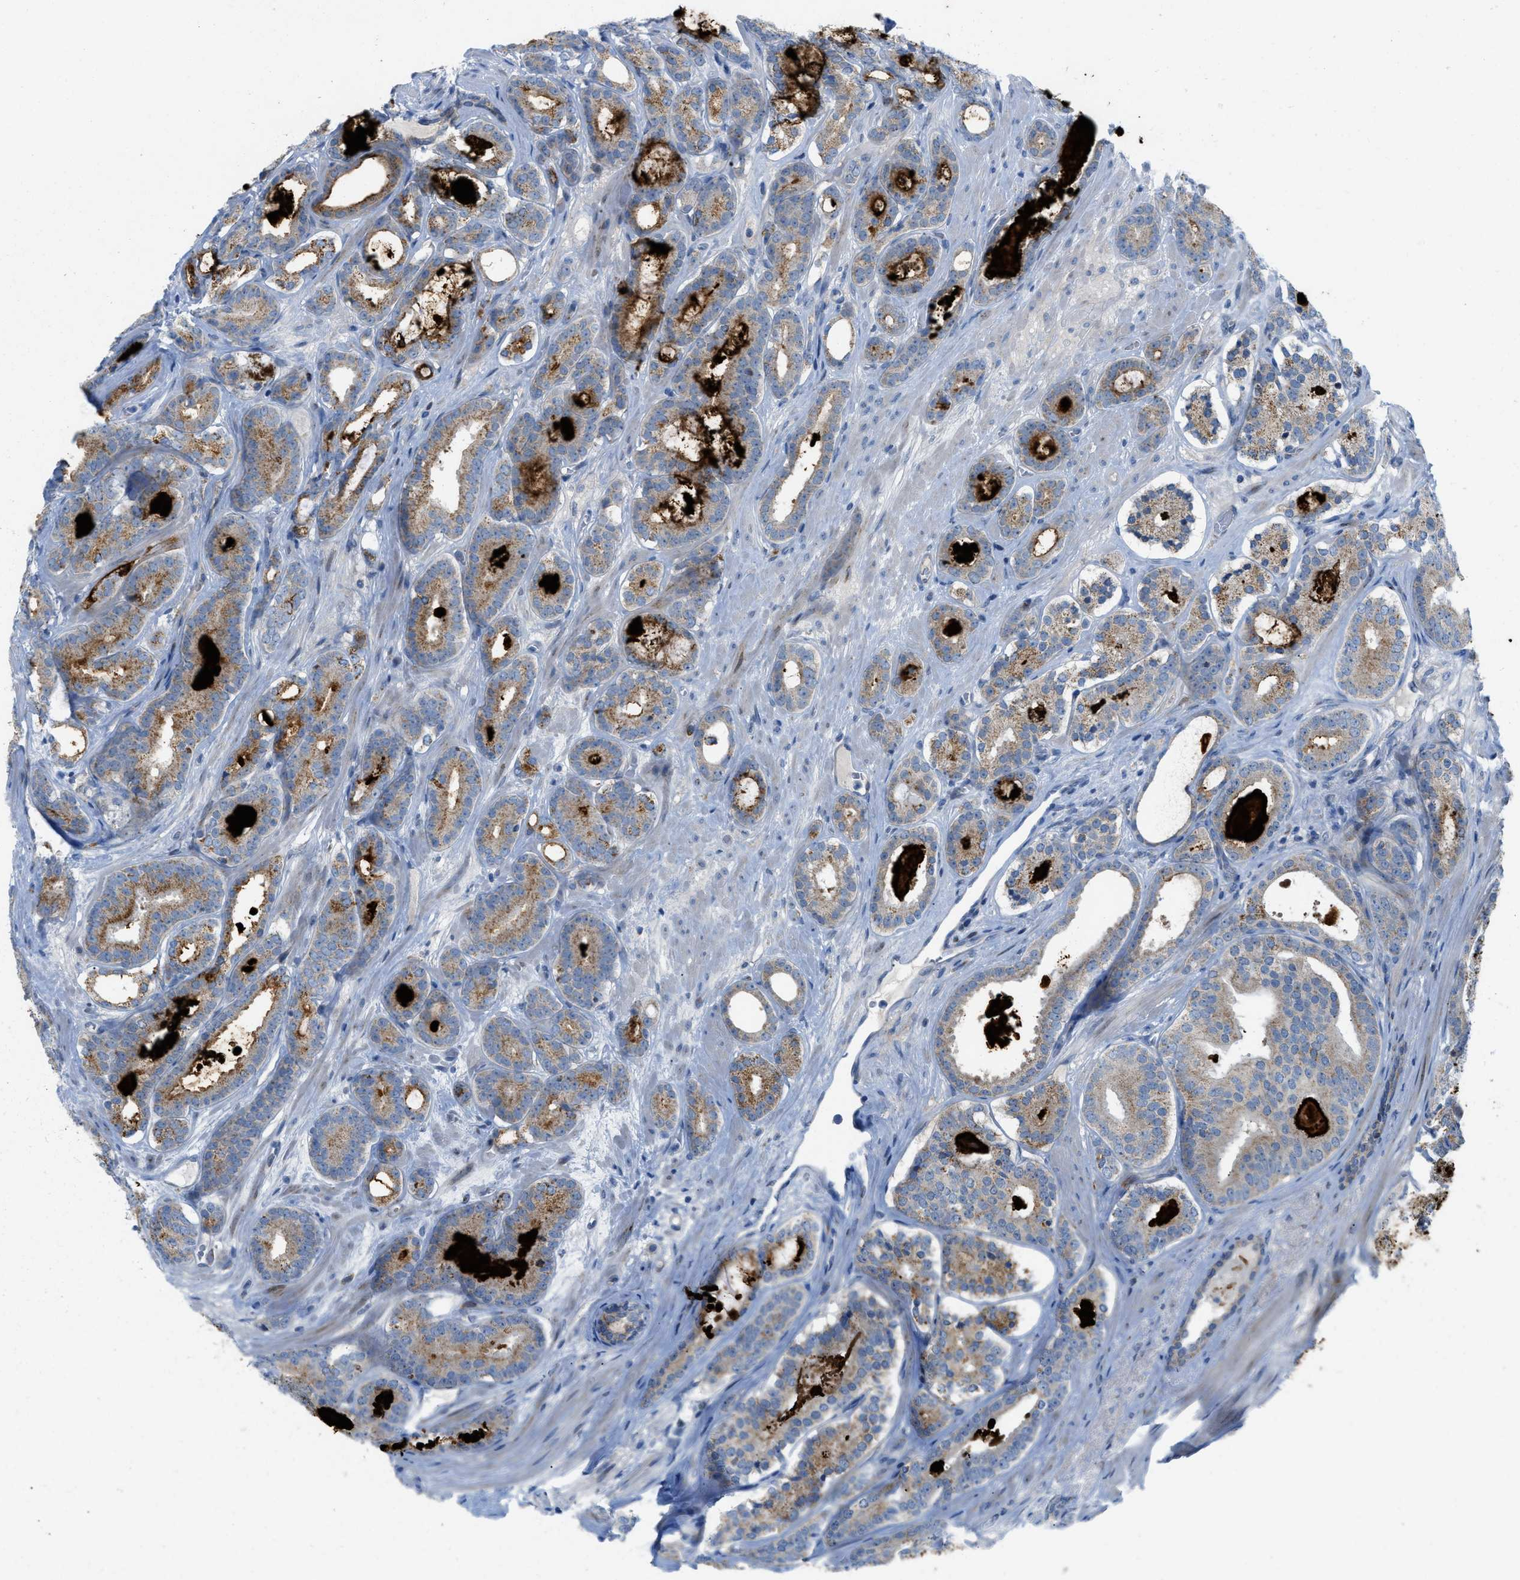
{"staining": {"intensity": "moderate", "quantity": "25%-75%", "location": "cytoplasmic/membranous"}, "tissue": "prostate cancer", "cell_type": "Tumor cells", "image_type": "cancer", "snomed": [{"axis": "morphology", "description": "Adenocarcinoma, High grade"}, {"axis": "topography", "description": "Prostate"}], "caption": "High-magnification brightfield microscopy of prostate cancer stained with DAB (brown) and counterstained with hematoxylin (blue). tumor cells exhibit moderate cytoplasmic/membranous positivity is identified in approximately25%-75% of cells.", "gene": "RBBP9", "patient": {"sex": "male", "age": 60}}